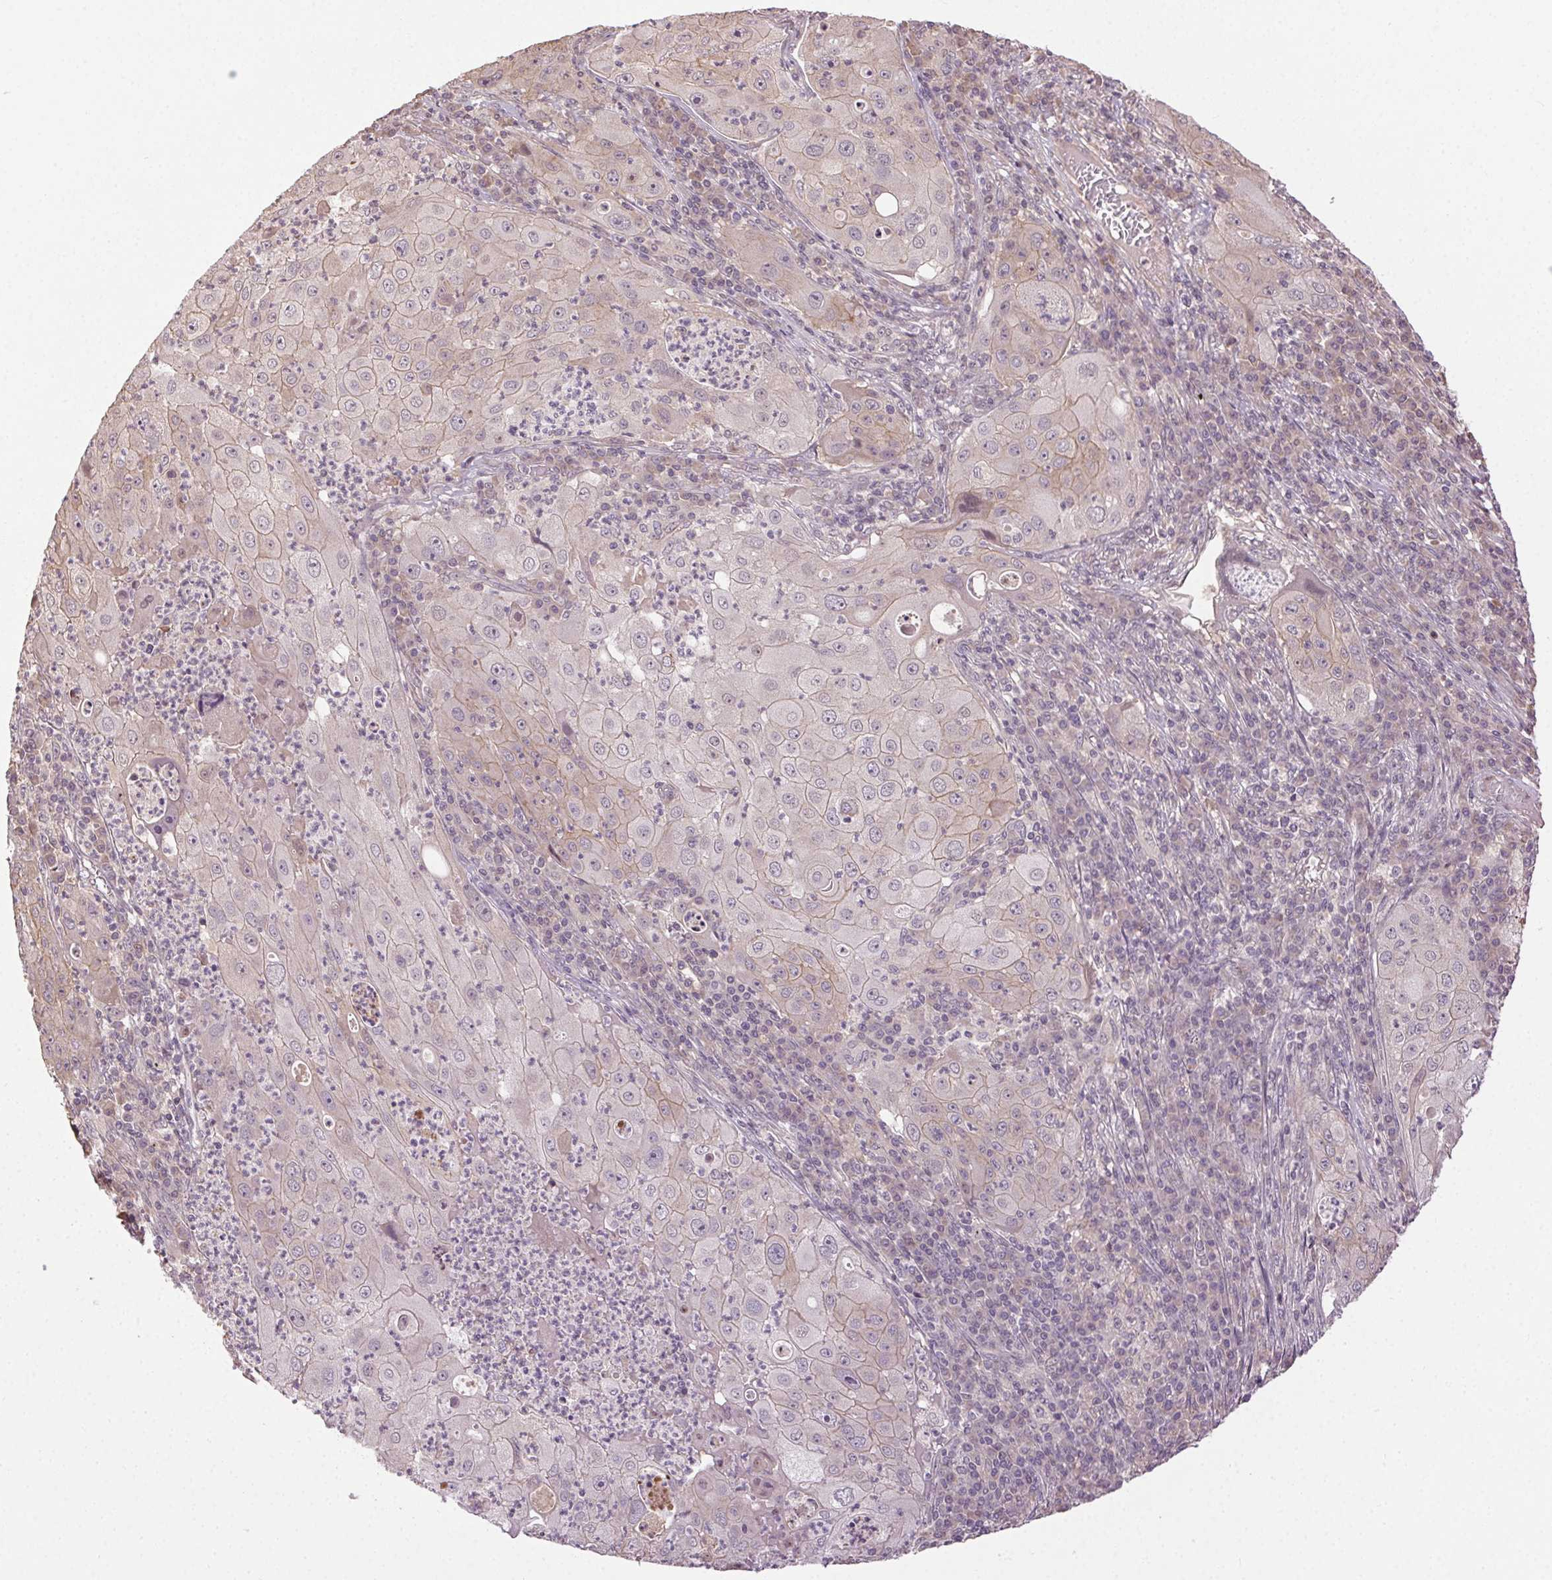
{"staining": {"intensity": "weak", "quantity": "<25%", "location": "cytoplasmic/membranous"}, "tissue": "lung cancer", "cell_type": "Tumor cells", "image_type": "cancer", "snomed": [{"axis": "morphology", "description": "Squamous cell carcinoma, NOS"}, {"axis": "topography", "description": "Lung"}], "caption": "The image displays no staining of tumor cells in lung cancer (squamous cell carcinoma). Nuclei are stained in blue.", "gene": "ATP1B3", "patient": {"sex": "female", "age": 59}}